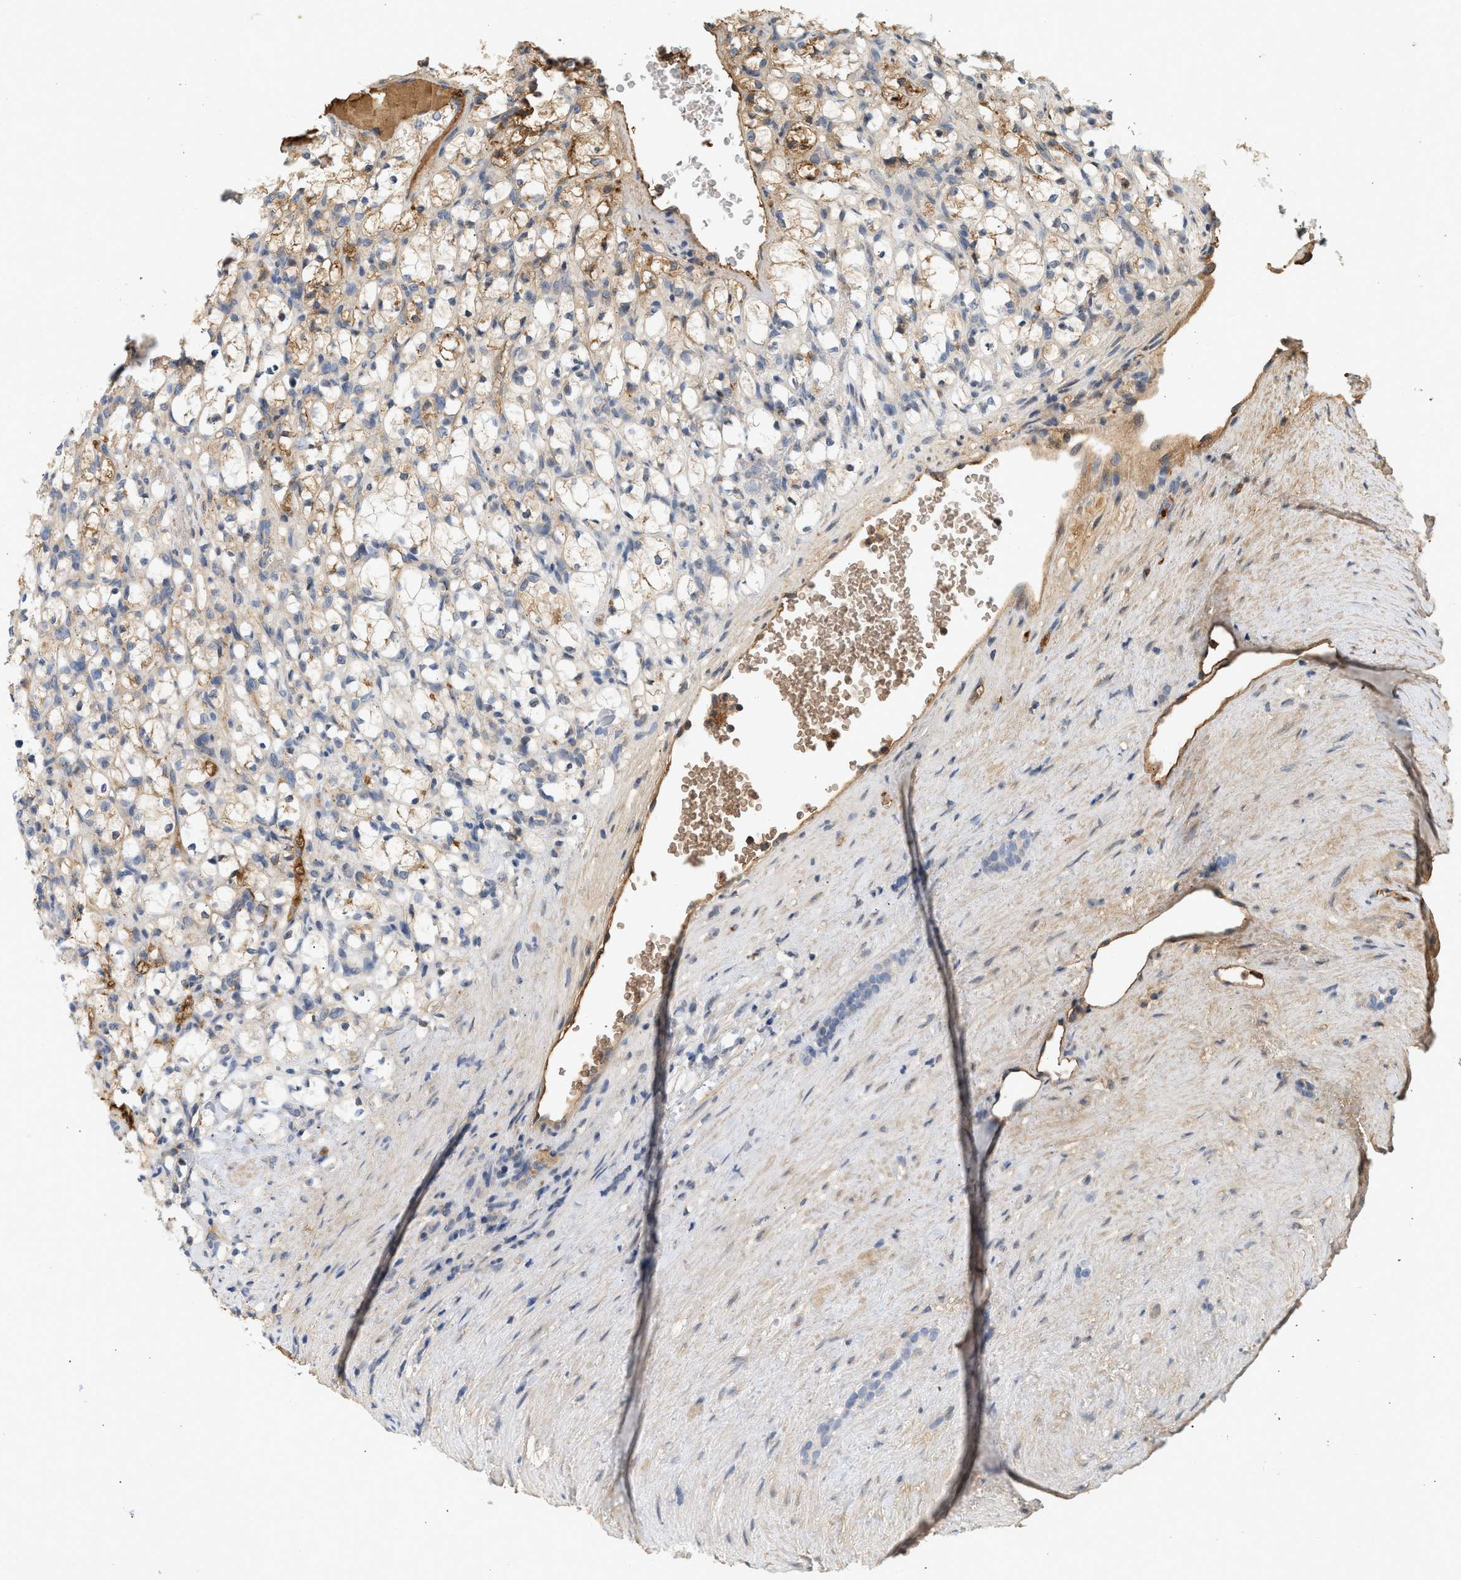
{"staining": {"intensity": "weak", "quantity": "25%-75%", "location": "cytoplasmic/membranous"}, "tissue": "renal cancer", "cell_type": "Tumor cells", "image_type": "cancer", "snomed": [{"axis": "morphology", "description": "Adenocarcinoma, NOS"}, {"axis": "topography", "description": "Kidney"}], "caption": "A brown stain highlights weak cytoplasmic/membranous staining of a protein in renal cancer (adenocarcinoma) tumor cells. The staining was performed using DAB (3,3'-diaminobenzidine) to visualize the protein expression in brown, while the nuclei were stained in blue with hematoxylin (Magnification: 20x).", "gene": "F8", "patient": {"sex": "female", "age": 69}}